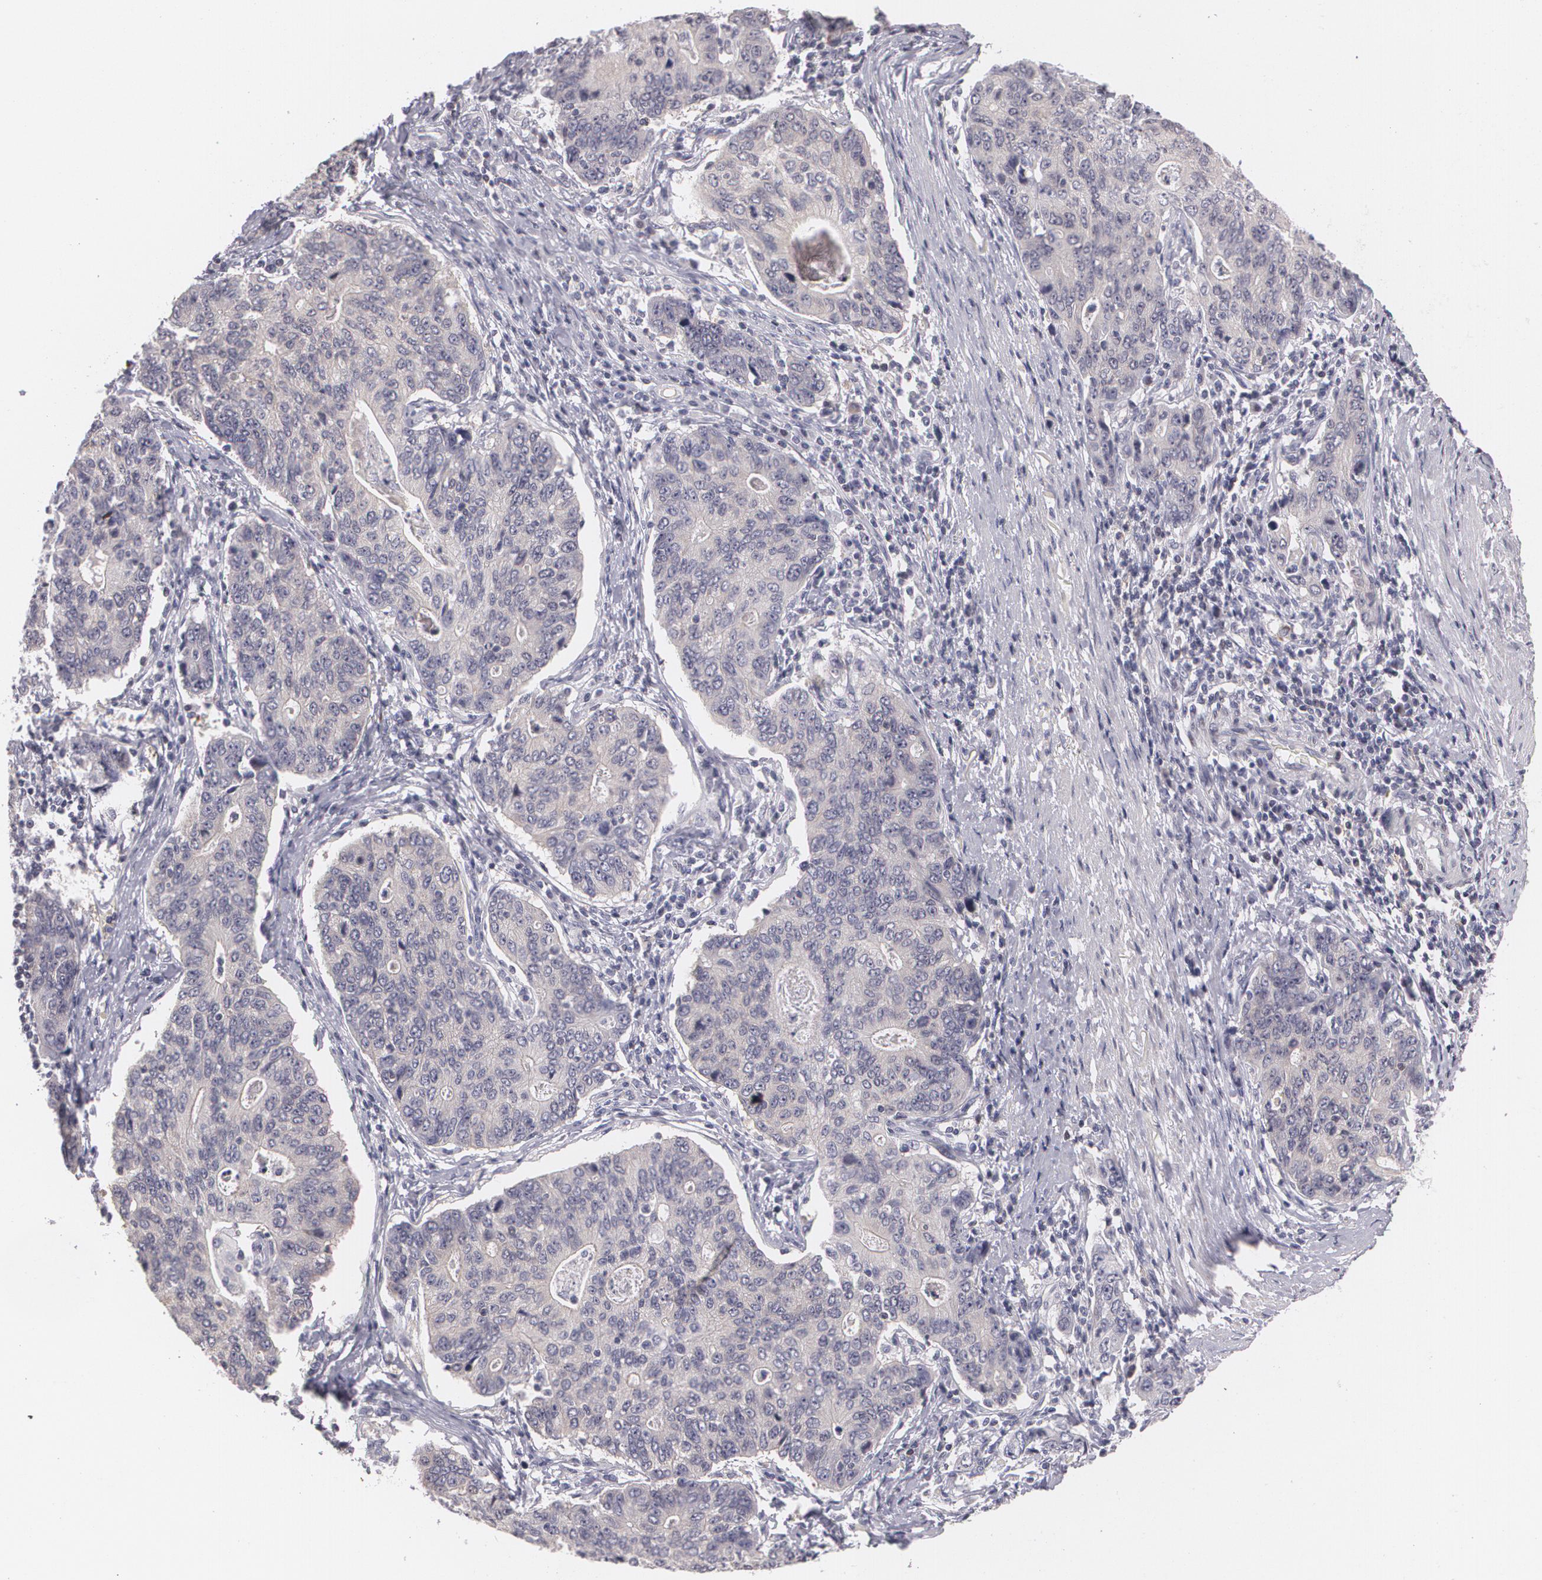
{"staining": {"intensity": "negative", "quantity": "none", "location": "none"}, "tissue": "stomach cancer", "cell_type": "Tumor cells", "image_type": "cancer", "snomed": [{"axis": "morphology", "description": "Adenocarcinoma, NOS"}, {"axis": "topography", "description": "Esophagus"}, {"axis": "topography", "description": "Stomach"}], "caption": "This is a micrograph of IHC staining of adenocarcinoma (stomach), which shows no staining in tumor cells. (Immunohistochemistry (ihc), brightfield microscopy, high magnification).", "gene": "ZBTB16", "patient": {"sex": "male", "age": 74}}